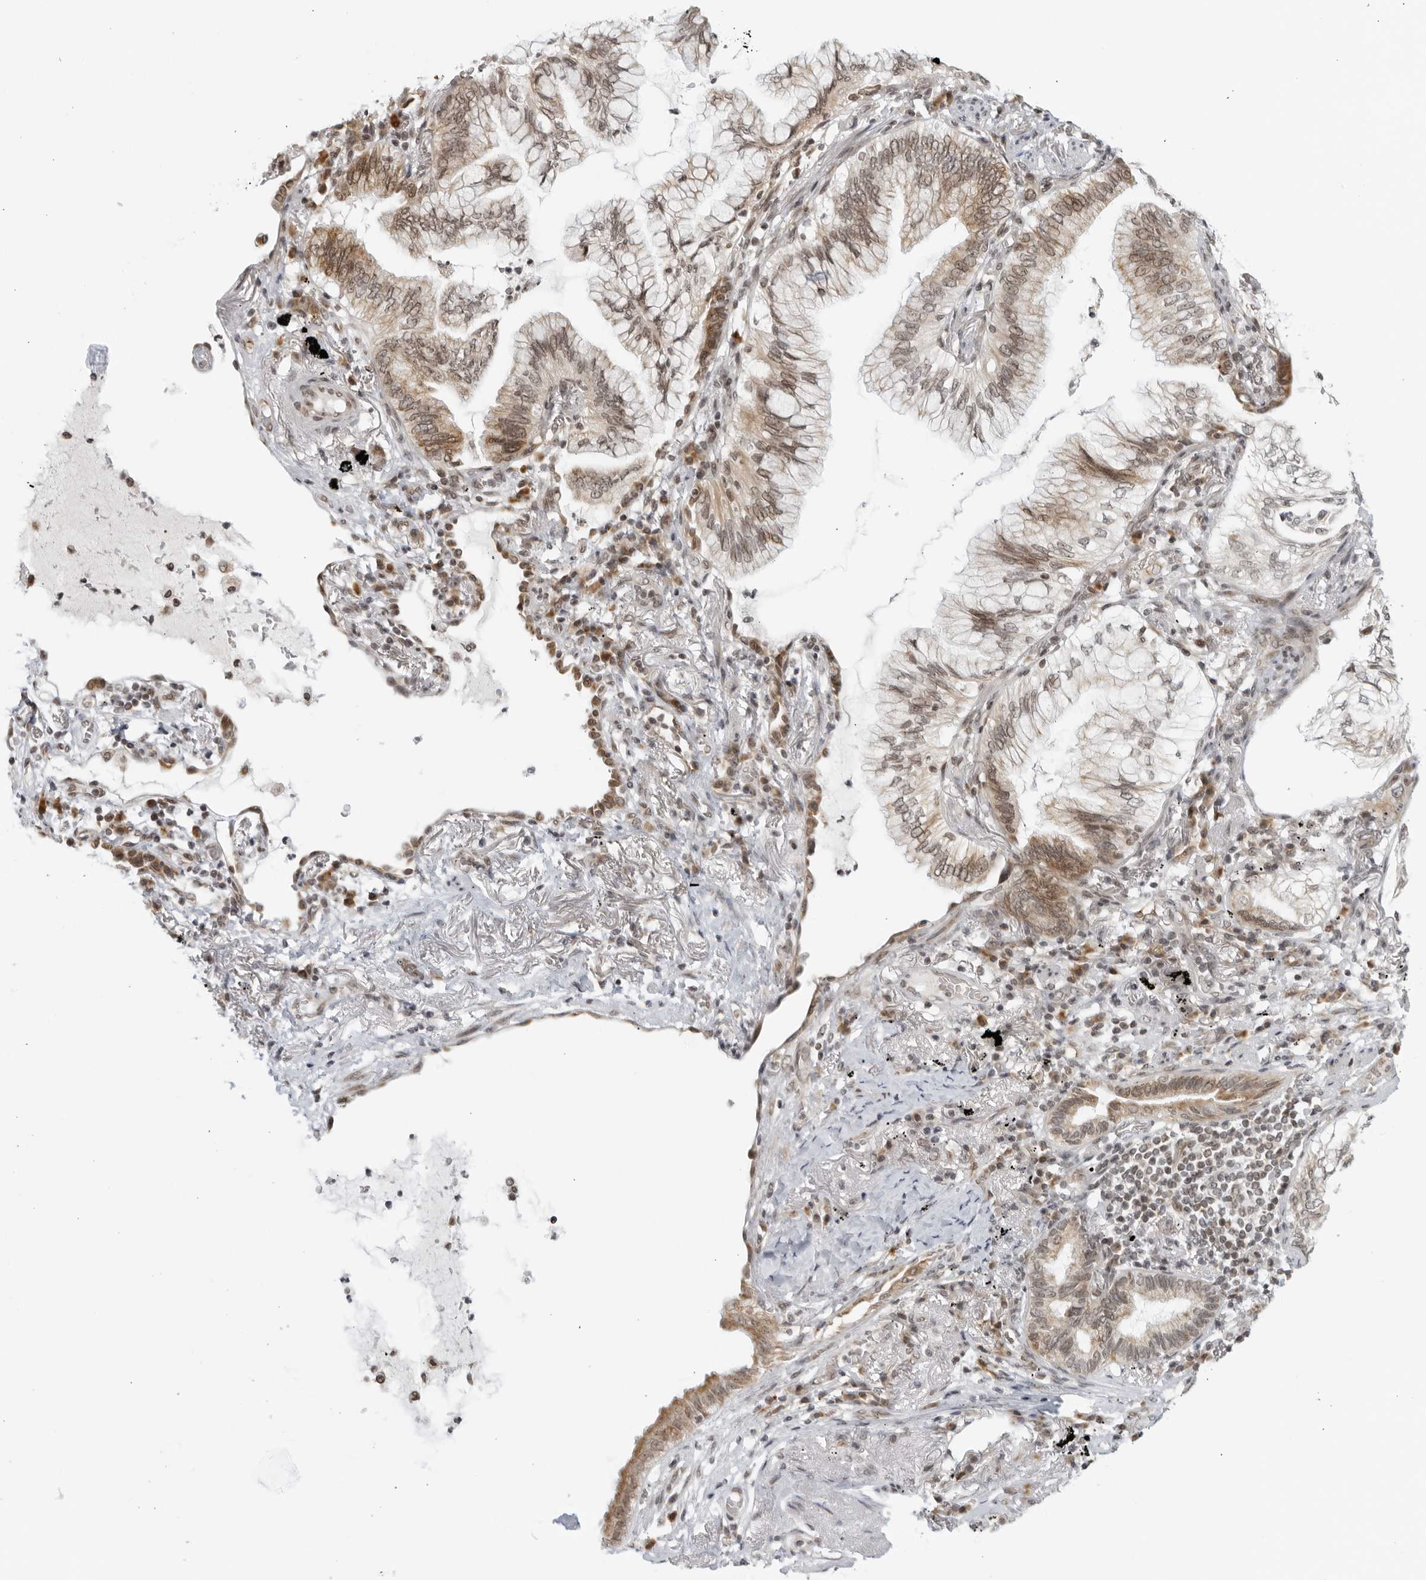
{"staining": {"intensity": "weak", "quantity": "25%-75%", "location": "cytoplasmic/membranous,nuclear"}, "tissue": "lung cancer", "cell_type": "Tumor cells", "image_type": "cancer", "snomed": [{"axis": "morphology", "description": "Adenocarcinoma, NOS"}, {"axis": "topography", "description": "Lung"}], "caption": "DAB immunohistochemical staining of human lung adenocarcinoma displays weak cytoplasmic/membranous and nuclear protein positivity in about 25%-75% of tumor cells.", "gene": "RAB11FIP3", "patient": {"sex": "female", "age": 70}}